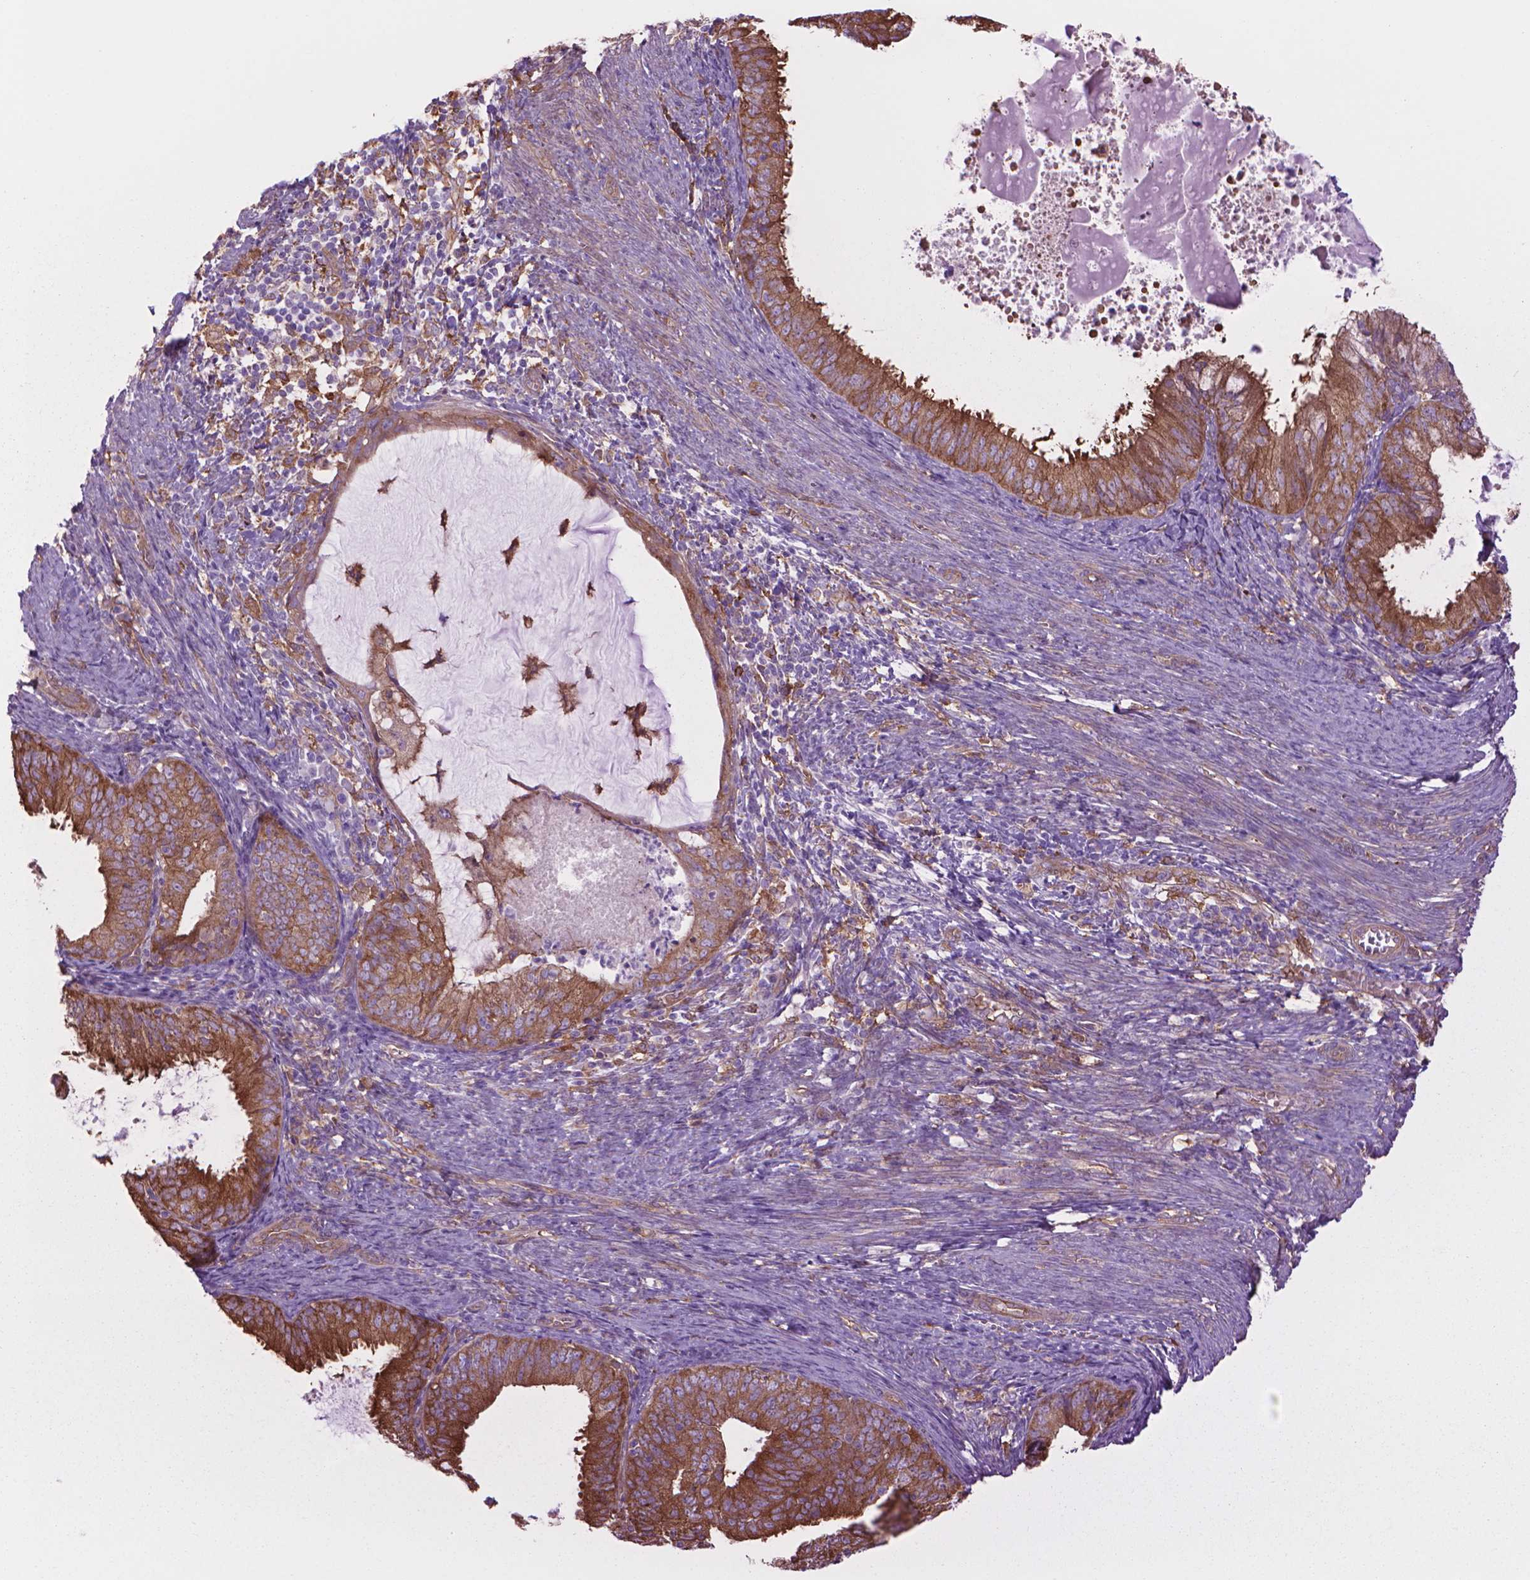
{"staining": {"intensity": "moderate", "quantity": ">75%", "location": "cytoplasmic/membranous"}, "tissue": "endometrial cancer", "cell_type": "Tumor cells", "image_type": "cancer", "snomed": [{"axis": "morphology", "description": "Adenocarcinoma, NOS"}, {"axis": "topography", "description": "Endometrium"}], "caption": "Immunohistochemical staining of endometrial cancer shows moderate cytoplasmic/membranous protein expression in approximately >75% of tumor cells. The staining was performed using DAB (3,3'-diaminobenzidine) to visualize the protein expression in brown, while the nuclei were stained in blue with hematoxylin (Magnification: 20x).", "gene": "CORO1B", "patient": {"sex": "female", "age": 57}}